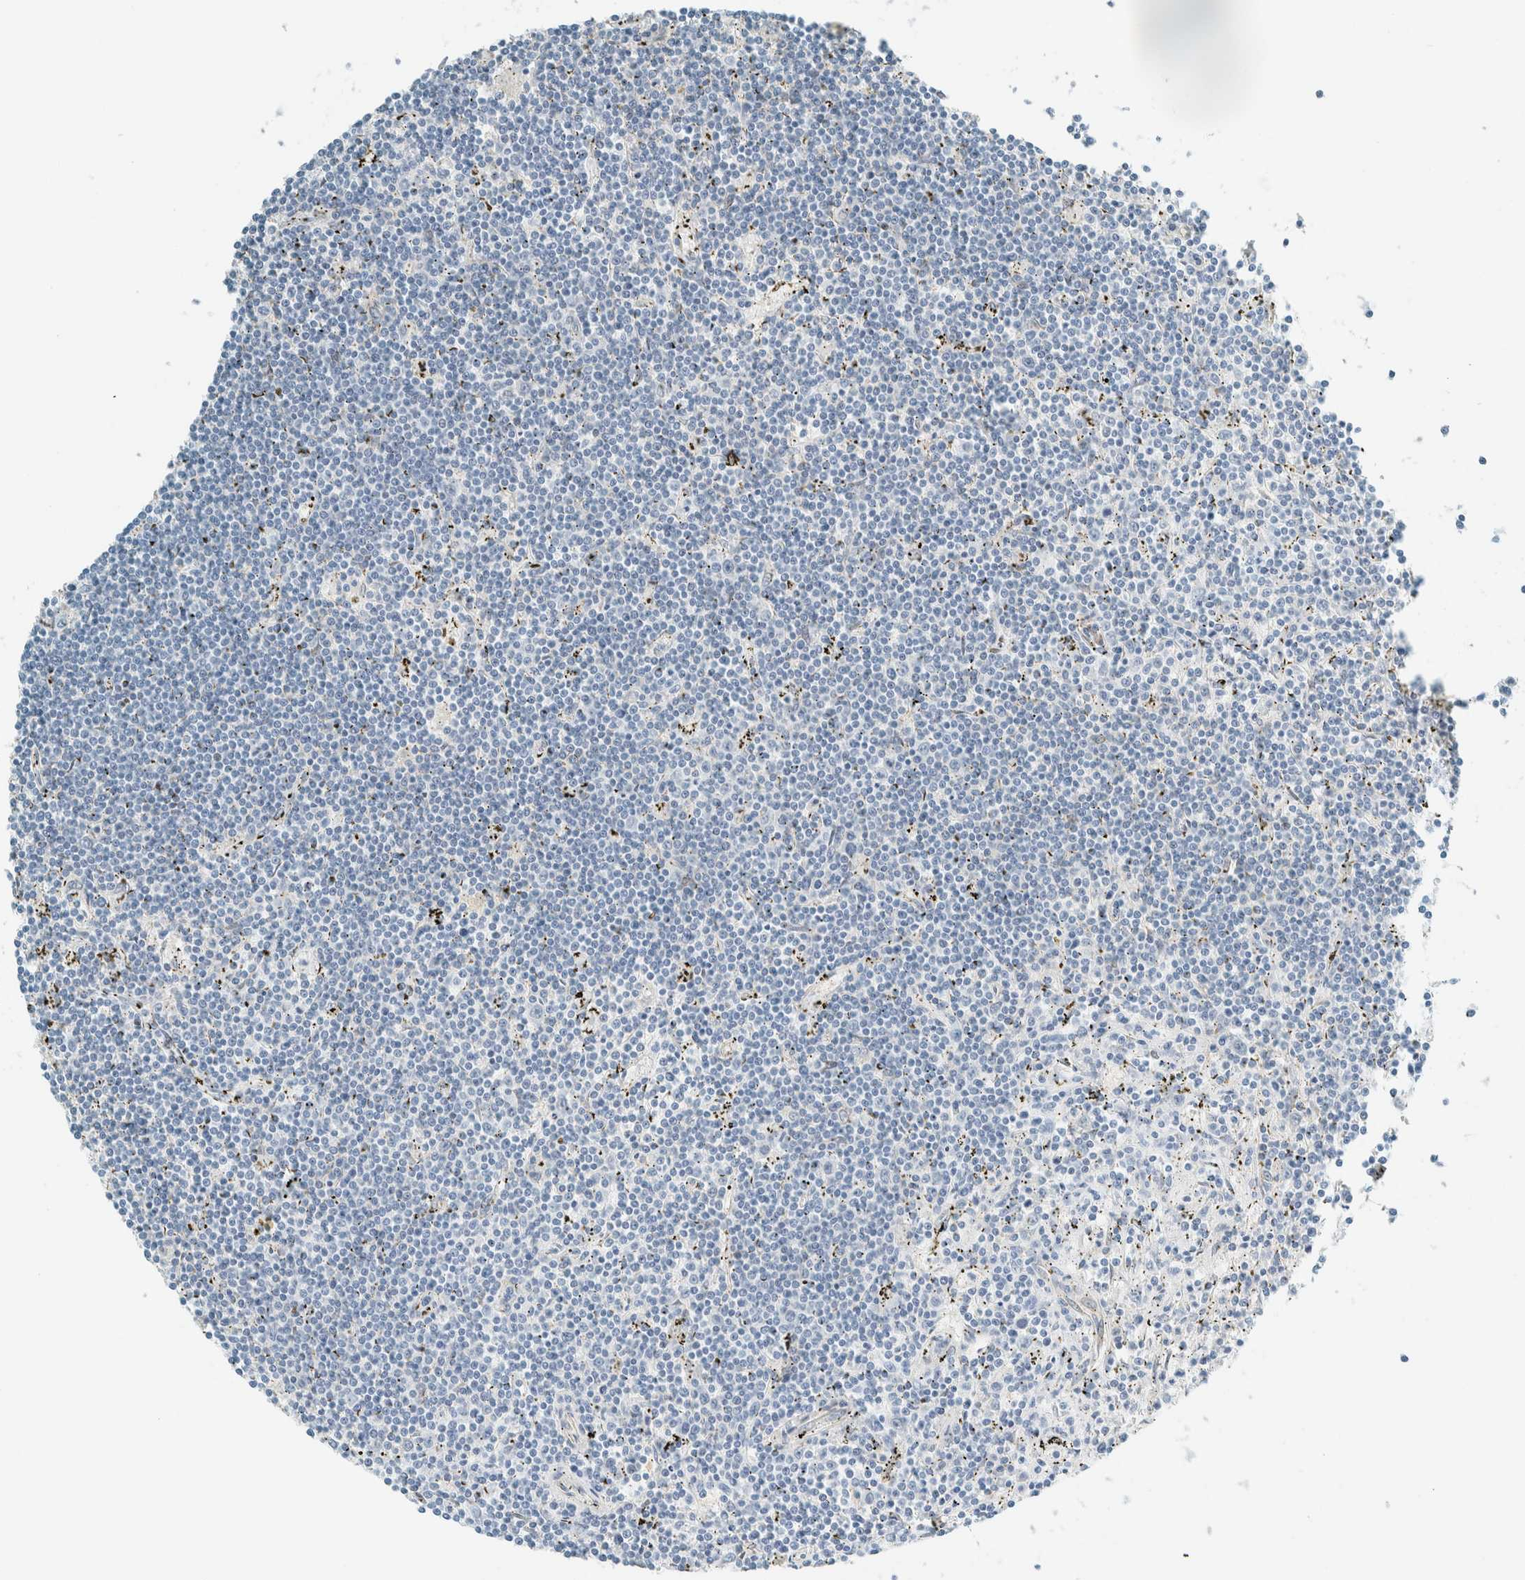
{"staining": {"intensity": "negative", "quantity": "none", "location": "none"}, "tissue": "lymphoma", "cell_type": "Tumor cells", "image_type": "cancer", "snomed": [{"axis": "morphology", "description": "Malignant lymphoma, non-Hodgkin's type, Low grade"}, {"axis": "topography", "description": "Spleen"}], "caption": "Tumor cells show no significant protein positivity in malignant lymphoma, non-Hodgkin's type (low-grade).", "gene": "ALDH7A1", "patient": {"sex": "male", "age": 76}}